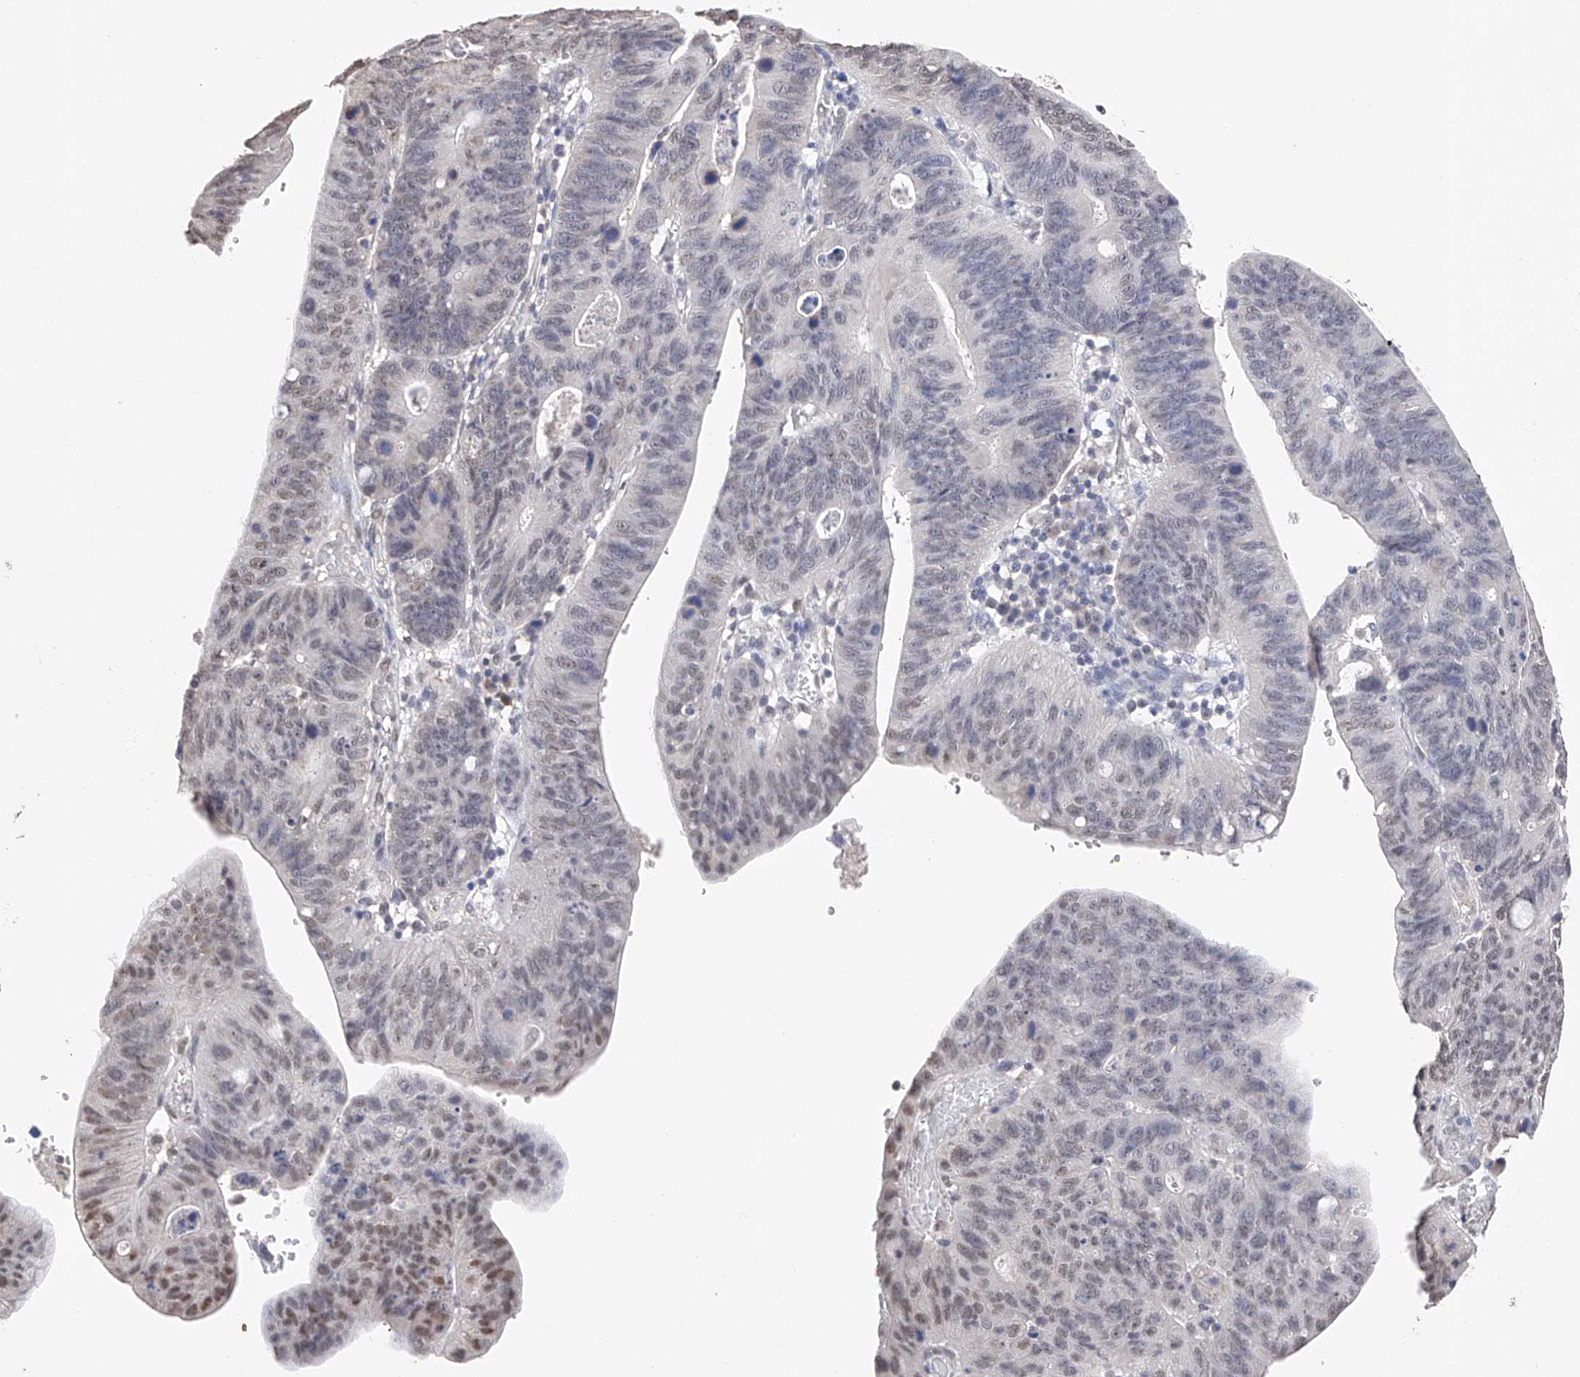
{"staining": {"intensity": "weak", "quantity": "25%-75%", "location": "nuclear"}, "tissue": "stomach cancer", "cell_type": "Tumor cells", "image_type": "cancer", "snomed": [{"axis": "morphology", "description": "Adenocarcinoma, NOS"}, {"axis": "topography", "description": "Stomach"}], "caption": "IHC micrograph of adenocarcinoma (stomach) stained for a protein (brown), which shows low levels of weak nuclear expression in about 25%-75% of tumor cells.", "gene": "DMAP1", "patient": {"sex": "male", "age": 59}}